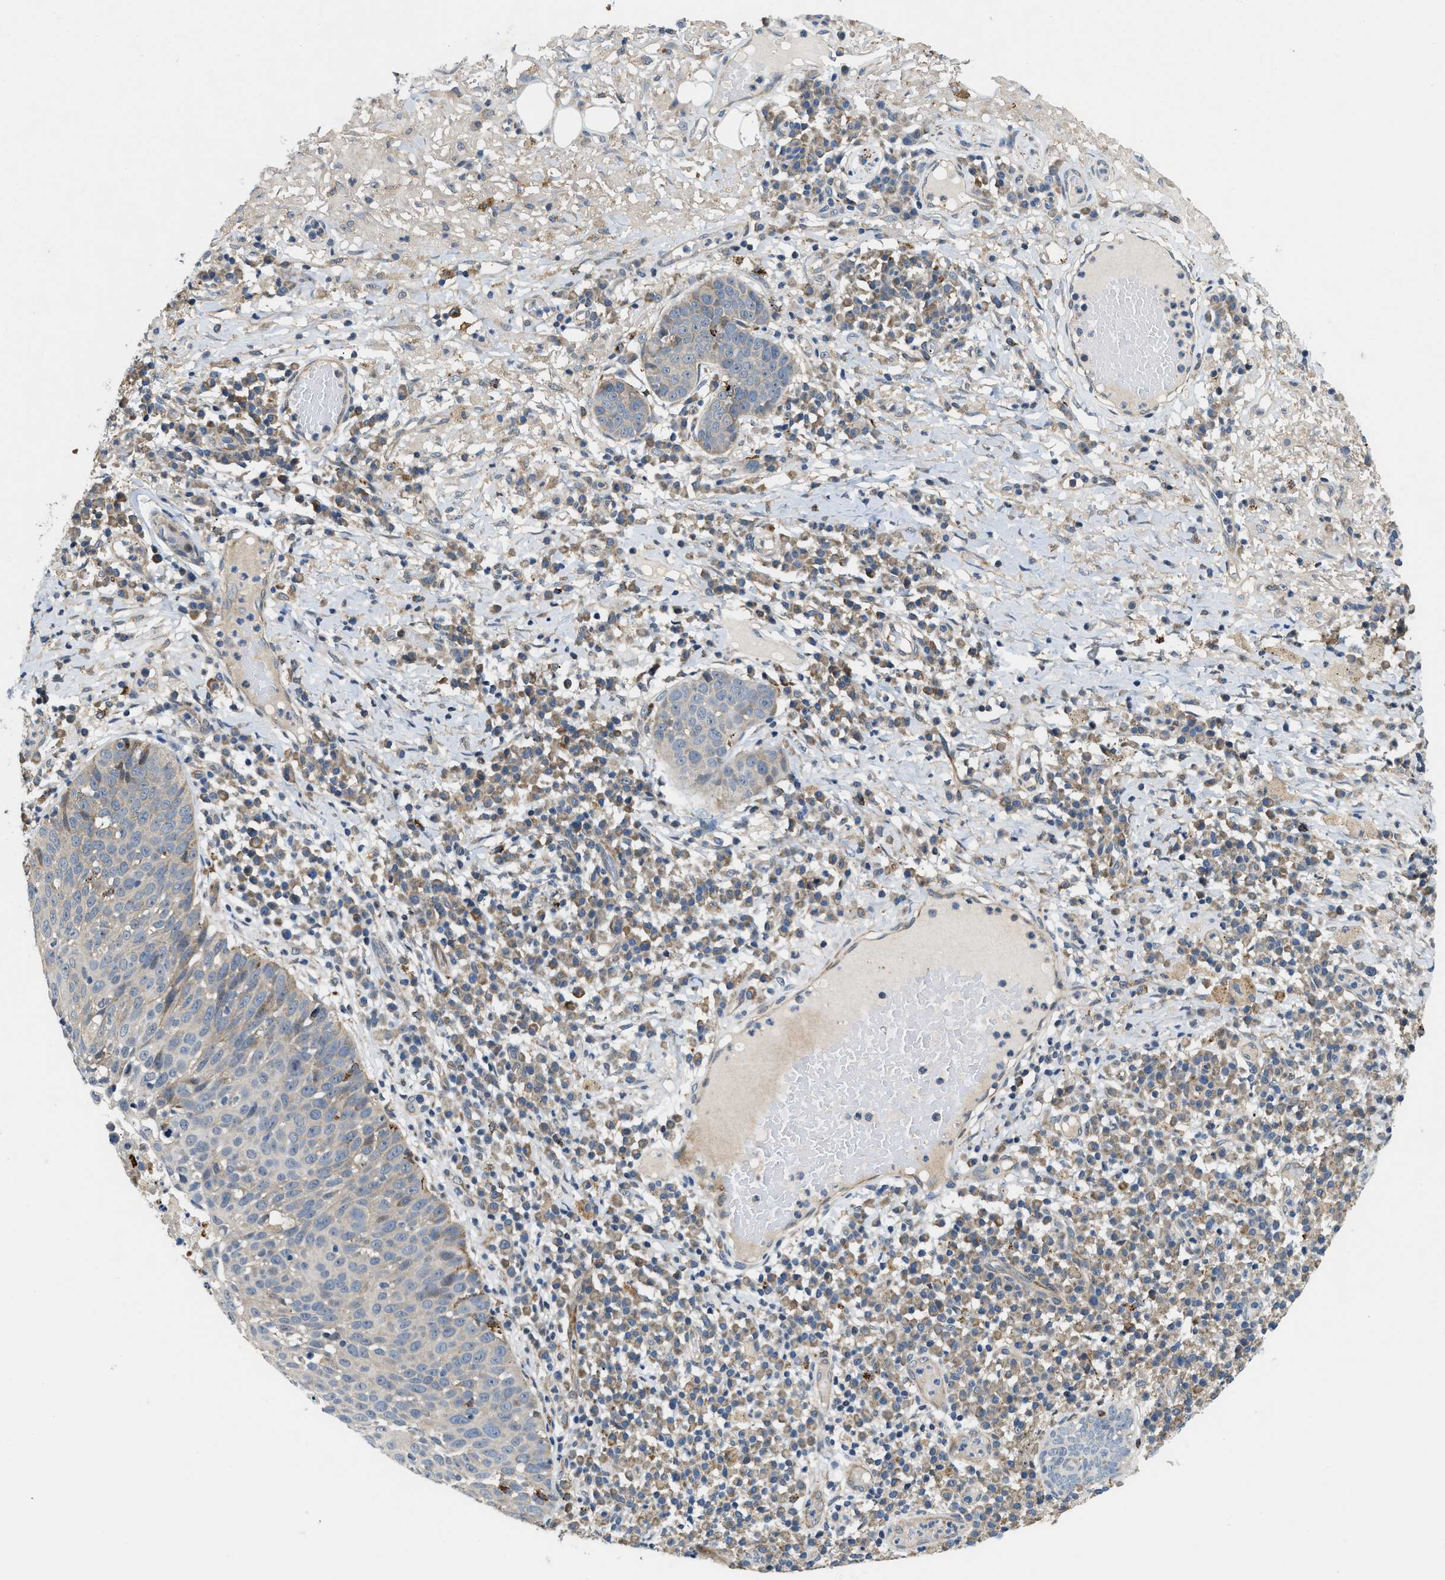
{"staining": {"intensity": "weak", "quantity": "<25%", "location": "cytoplasmic/membranous"}, "tissue": "skin cancer", "cell_type": "Tumor cells", "image_type": "cancer", "snomed": [{"axis": "morphology", "description": "Squamous cell carcinoma in situ, NOS"}, {"axis": "morphology", "description": "Squamous cell carcinoma, NOS"}, {"axis": "topography", "description": "Skin"}], "caption": "DAB immunohistochemical staining of human skin cancer (squamous cell carcinoma in situ) shows no significant positivity in tumor cells. (Immunohistochemistry (ihc), brightfield microscopy, high magnification).", "gene": "ZNF599", "patient": {"sex": "male", "age": 93}}